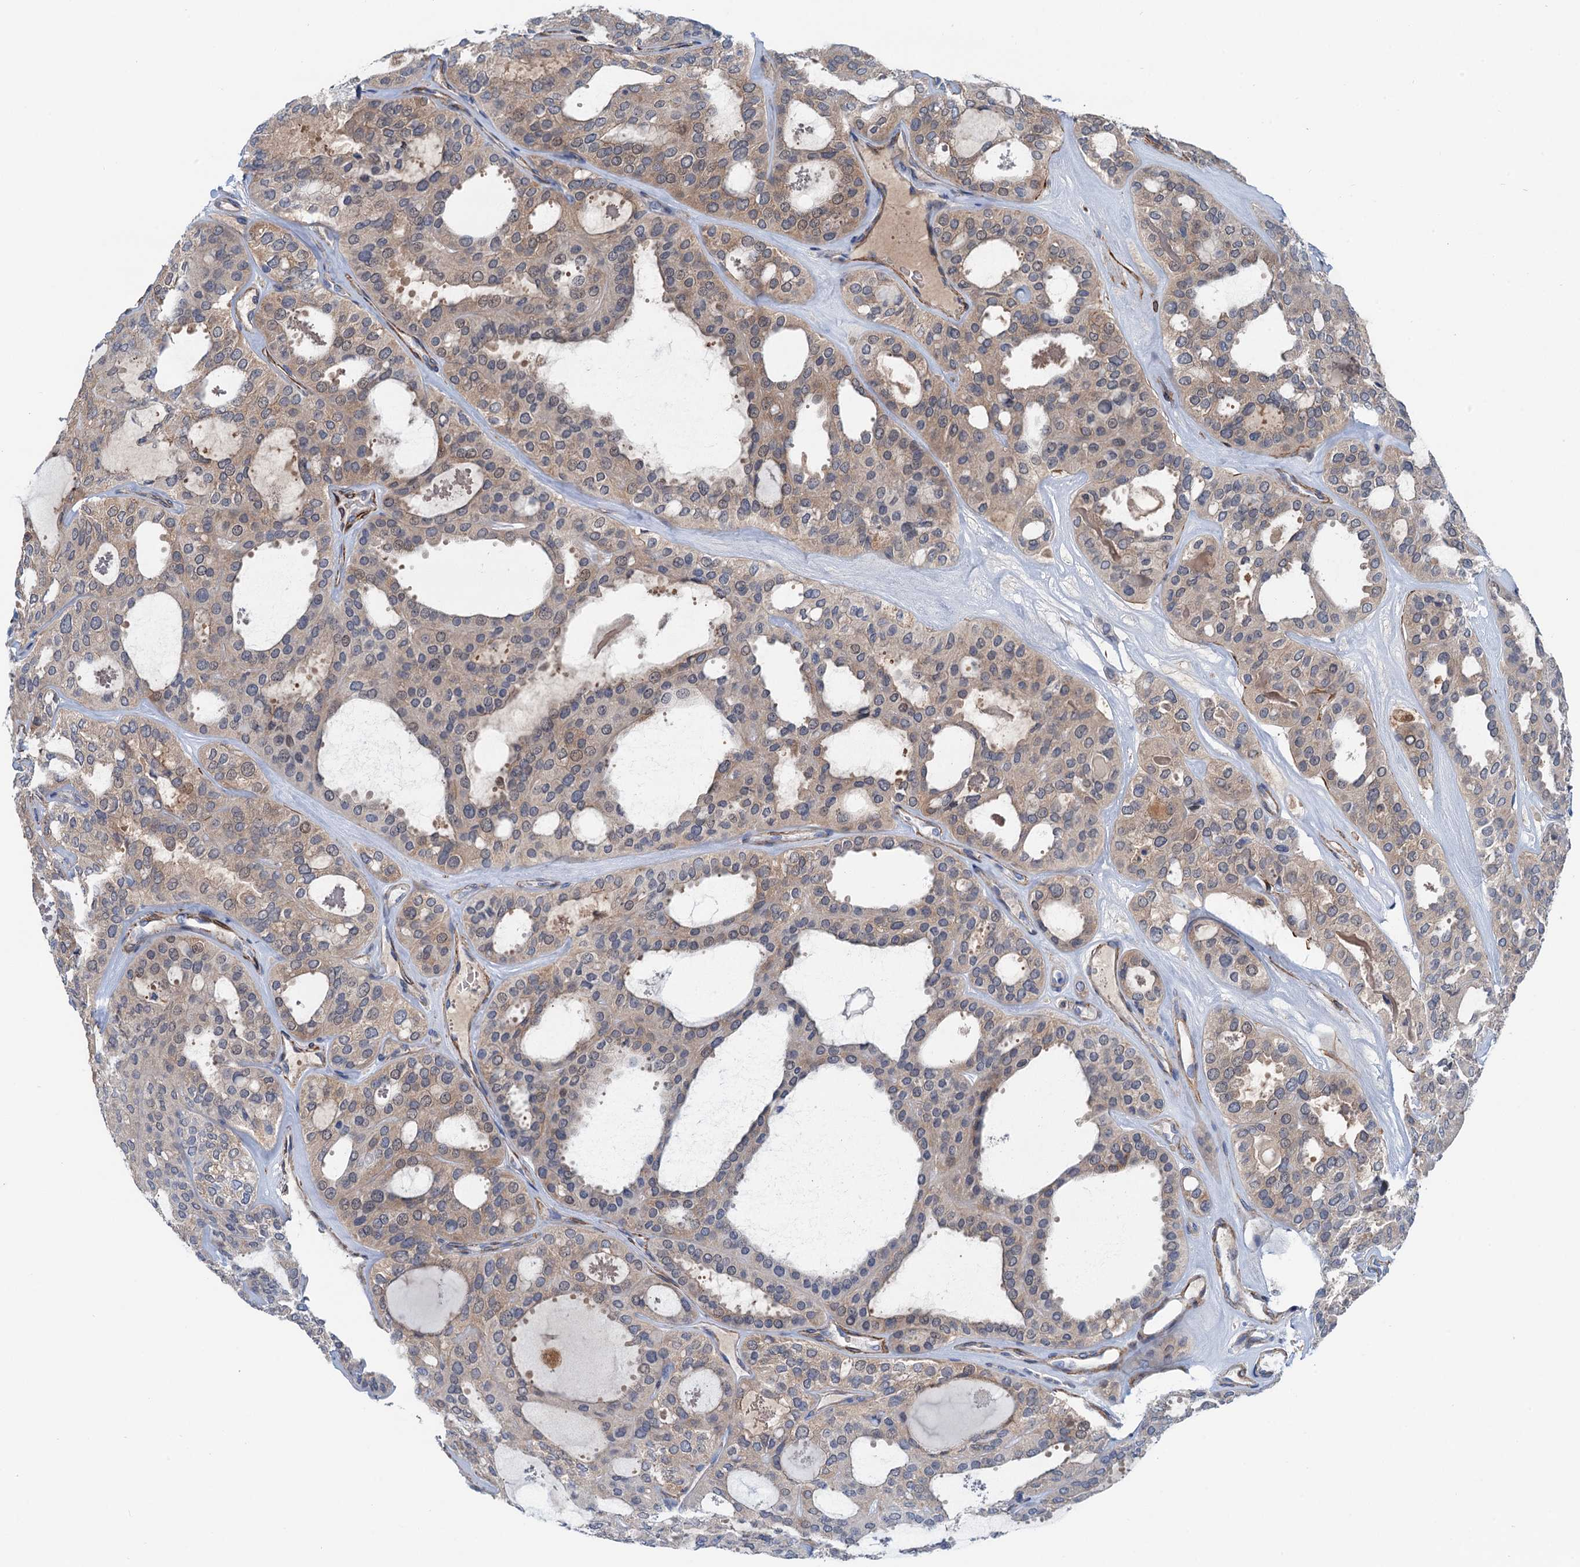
{"staining": {"intensity": "weak", "quantity": "25%-75%", "location": "cytoplasmic/membranous"}, "tissue": "thyroid cancer", "cell_type": "Tumor cells", "image_type": "cancer", "snomed": [{"axis": "morphology", "description": "Follicular adenoma carcinoma, NOS"}, {"axis": "topography", "description": "Thyroid gland"}], "caption": "Immunohistochemical staining of thyroid cancer shows low levels of weak cytoplasmic/membranous staining in approximately 25%-75% of tumor cells.", "gene": "CSTPP1", "patient": {"sex": "male", "age": 75}}